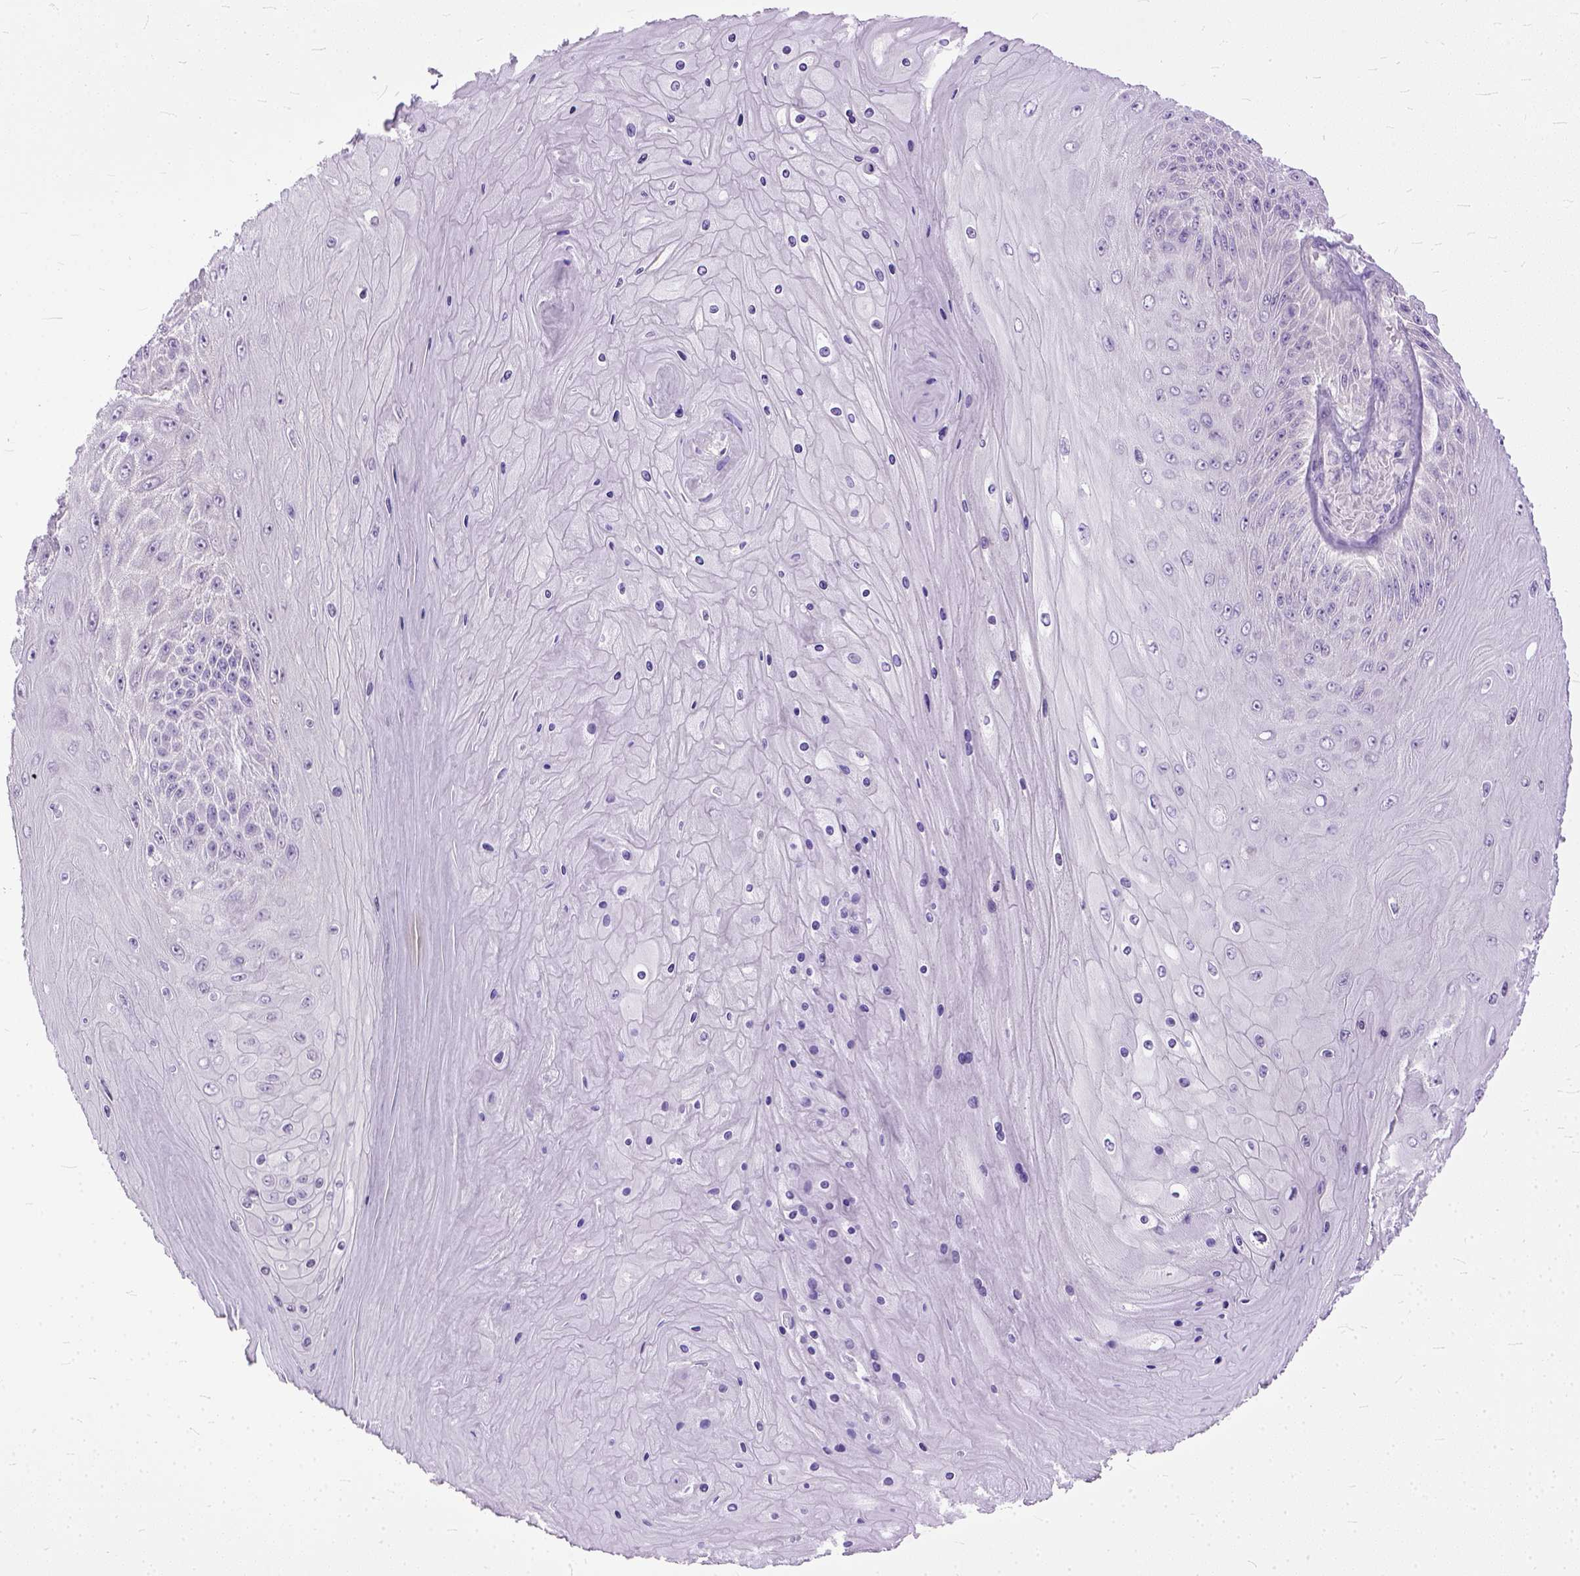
{"staining": {"intensity": "negative", "quantity": "none", "location": "none"}, "tissue": "skin cancer", "cell_type": "Tumor cells", "image_type": "cancer", "snomed": [{"axis": "morphology", "description": "Squamous cell carcinoma, NOS"}, {"axis": "topography", "description": "Skin"}], "caption": "DAB immunohistochemical staining of skin cancer reveals no significant staining in tumor cells.", "gene": "TCEAL7", "patient": {"sex": "male", "age": 62}}